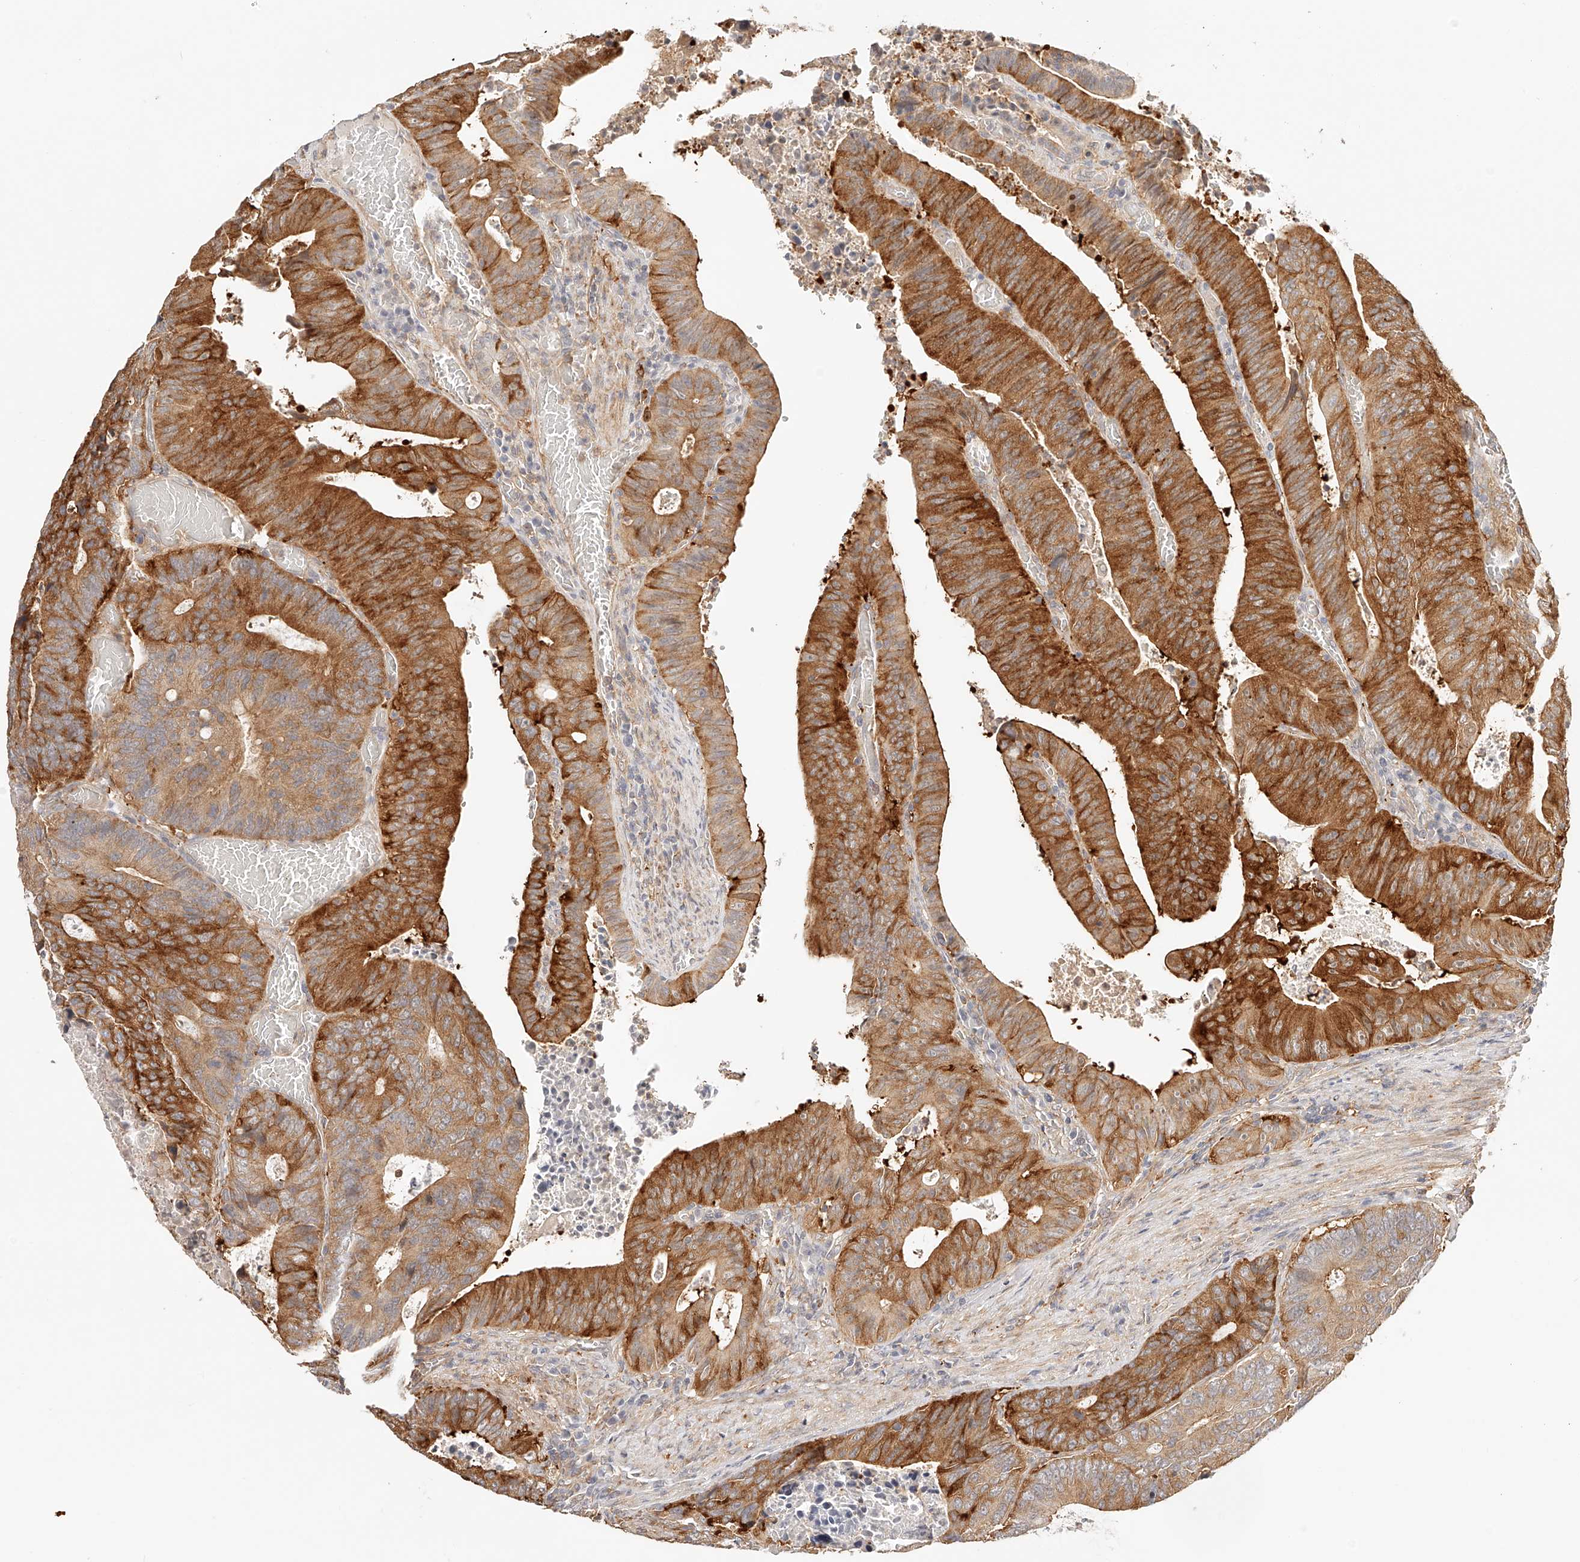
{"staining": {"intensity": "strong", "quantity": ">75%", "location": "cytoplasmic/membranous"}, "tissue": "colorectal cancer", "cell_type": "Tumor cells", "image_type": "cancer", "snomed": [{"axis": "morphology", "description": "Adenocarcinoma, NOS"}, {"axis": "topography", "description": "Colon"}], "caption": "About >75% of tumor cells in colorectal cancer demonstrate strong cytoplasmic/membranous protein staining as visualized by brown immunohistochemical staining.", "gene": "SYNC", "patient": {"sex": "male", "age": 87}}